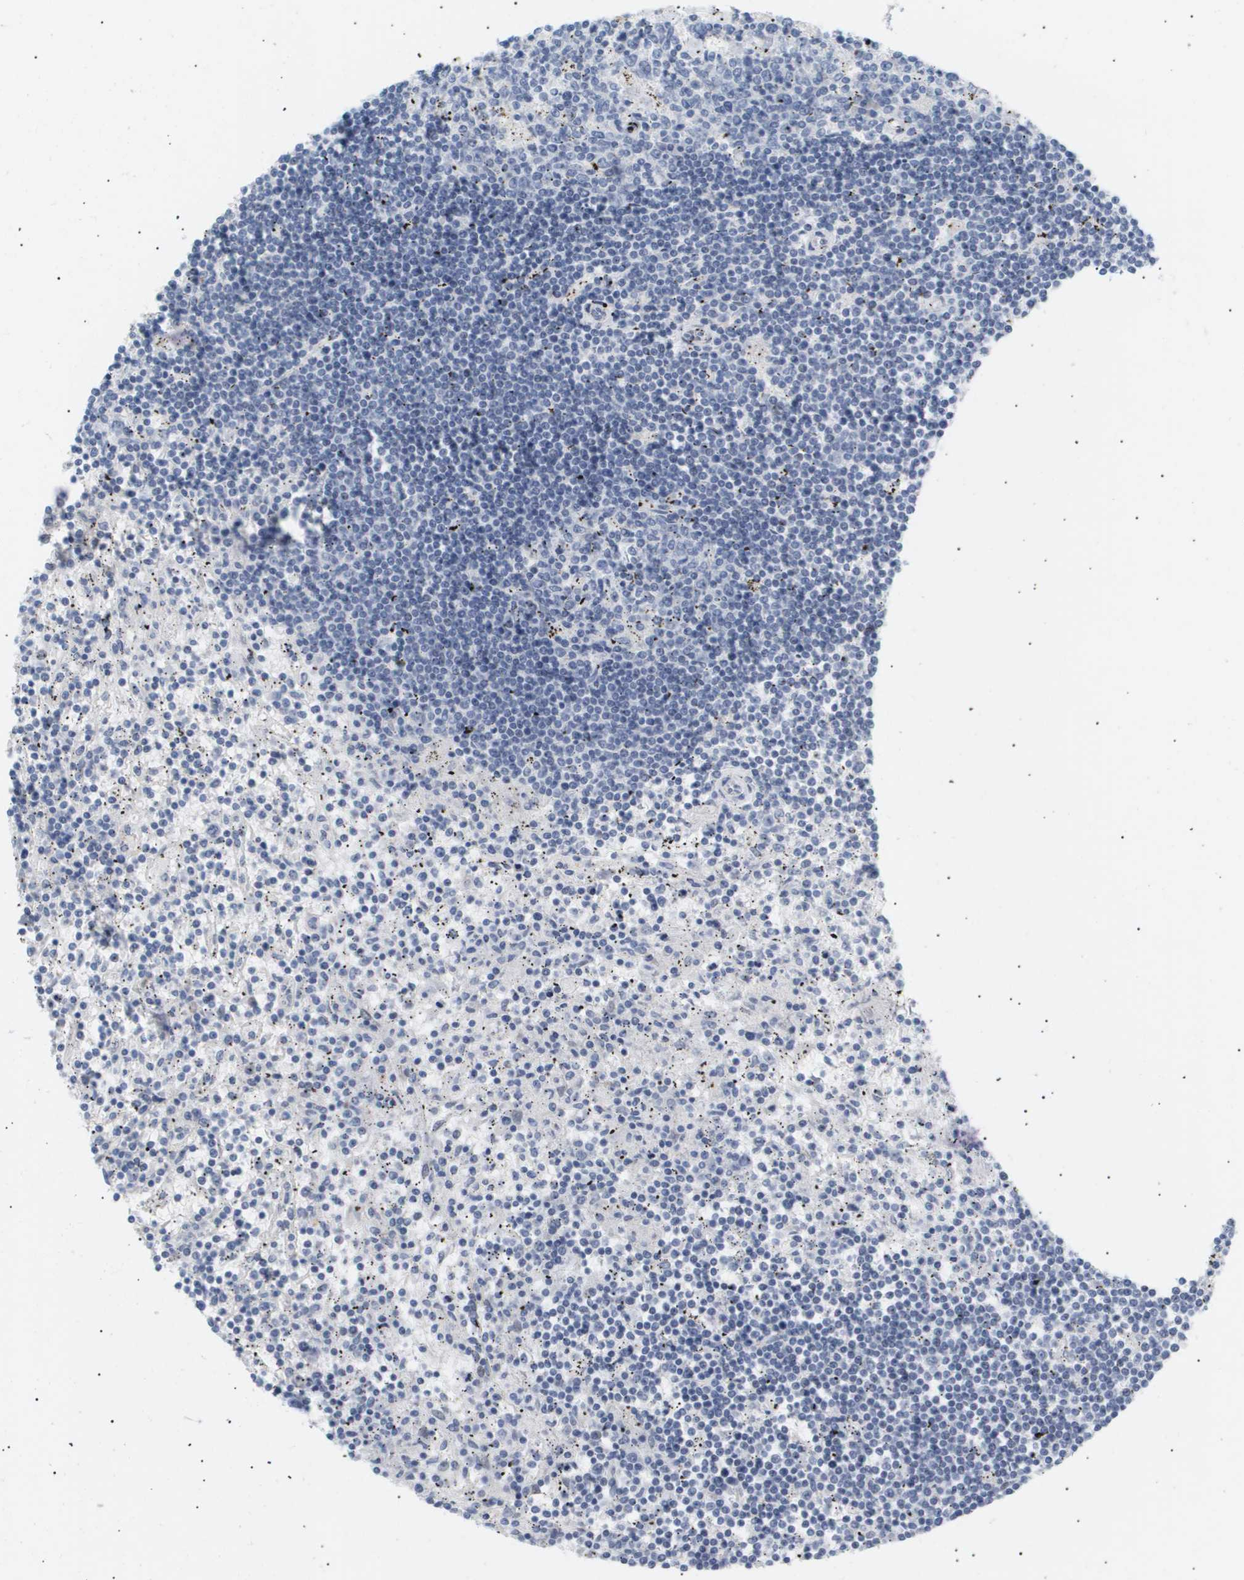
{"staining": {"intensity": "negative", "quantity": "none", "location": "none"}, "tissue": "lymphoma", "cell_type": "Tumor cells", "image_type": "cancer", "snomed": [{"axis": "morphology", "description": "Malignant lymphoma, non-Hodgkin's type, Low grade"}, {"axis": "topography", "description": "Spleen"}], "caption": "Tumor cells are negative for brown protein staining in malignant lymphoma, non-Hodgkin's type (low-grade).", "gene": "PPARD", "patient": {"sex": "male", "age": 76}}